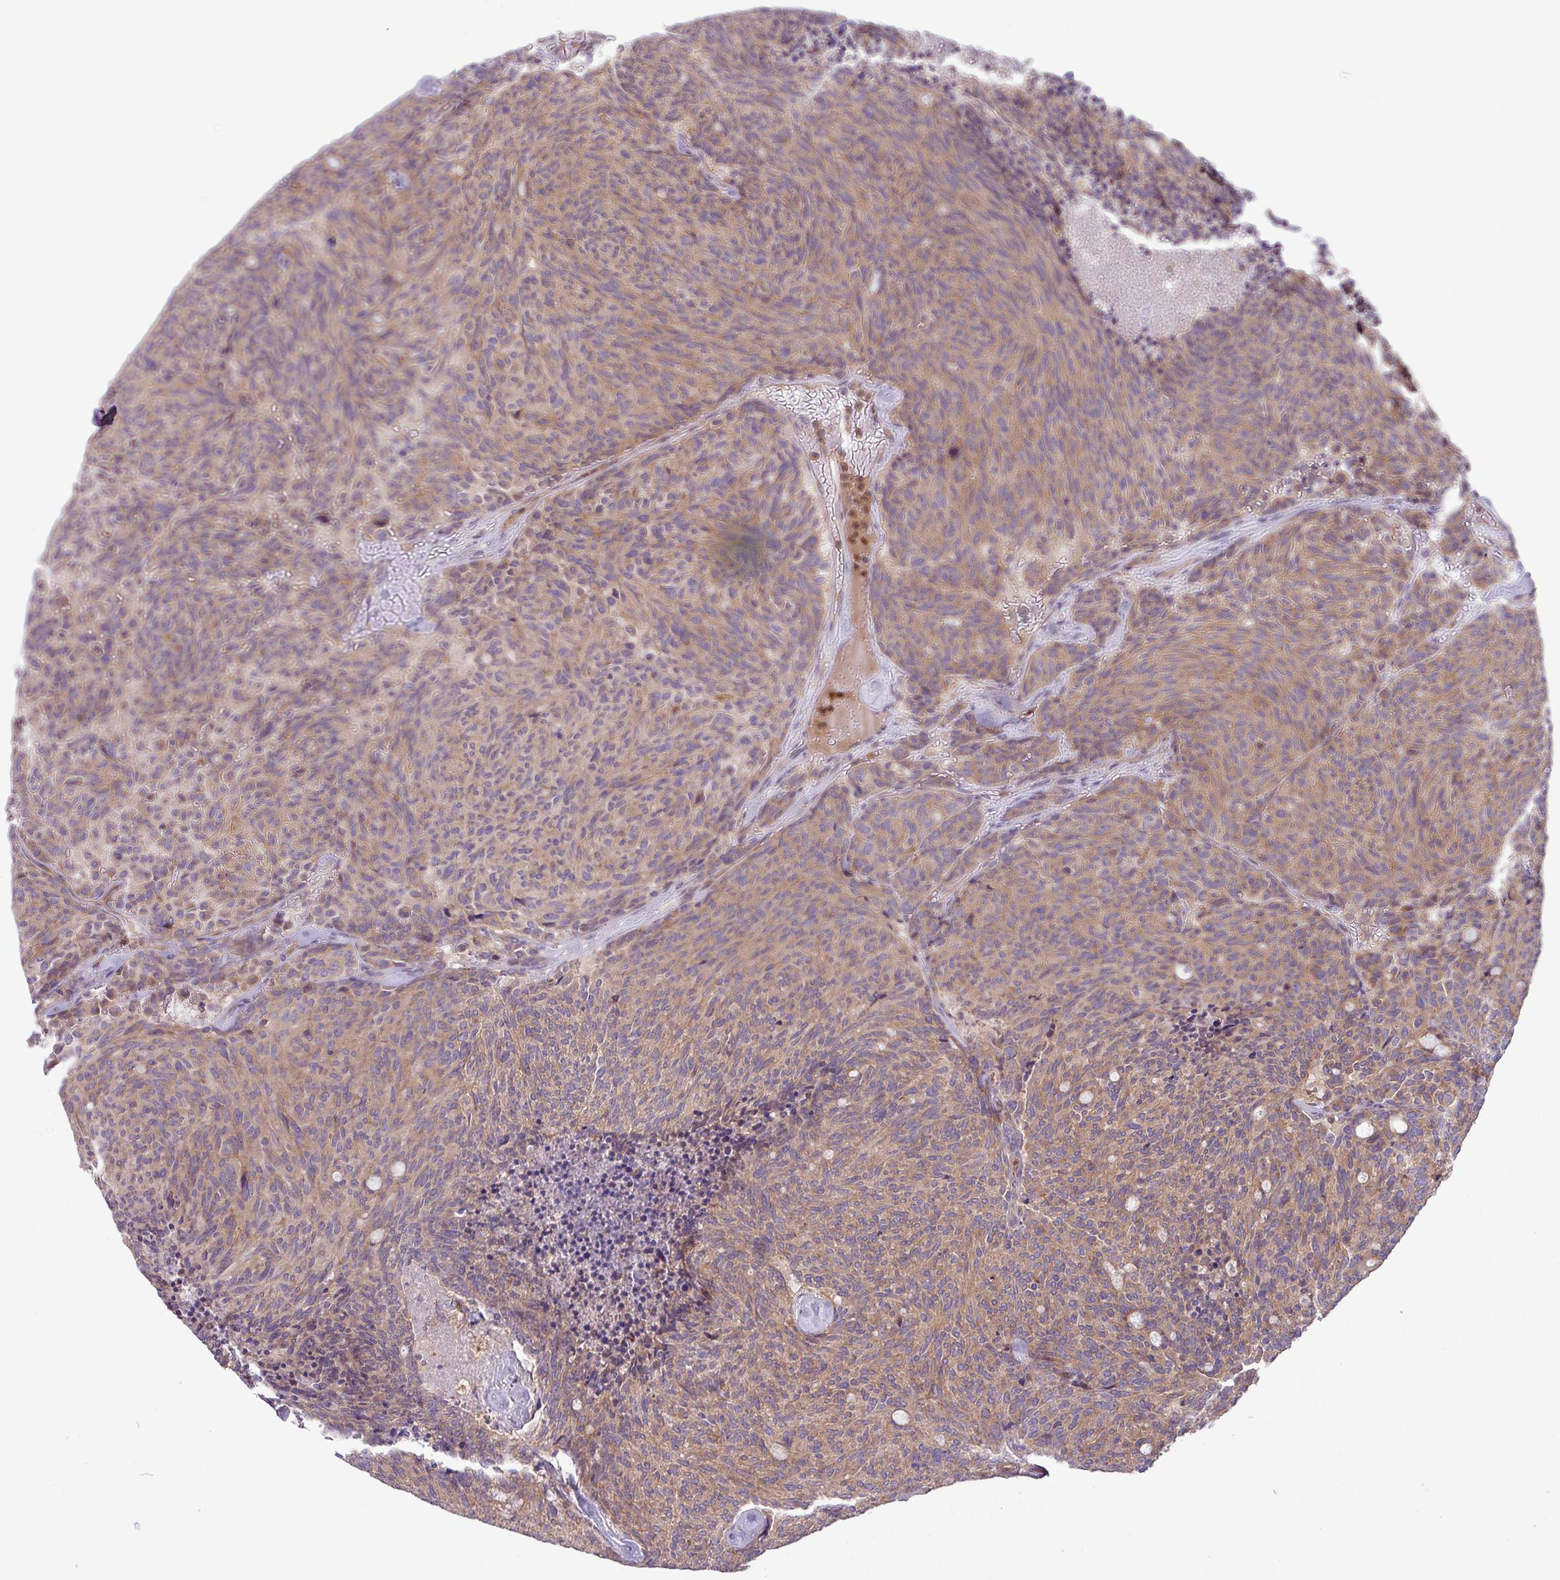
{"staining": {"intensity": "moderate", "quantity": ">75%", "location": "cytoplasmic/membranous"}, "tissue": "carcinoid", "cell_type": "Tumor cells", "image_type": "cancer", "snomed": [{"axis": "morphology", "description": "Carcinoid, malignant, NOS"}, {"axis": "topography", "description": "Pancreas"}], "caption": "Carcinoid (malignant) stained with a protein marker exhibits moderate staining in tumor cells.", "gene": "RAB19", "patient": {"sex": "female", "age": 54}}